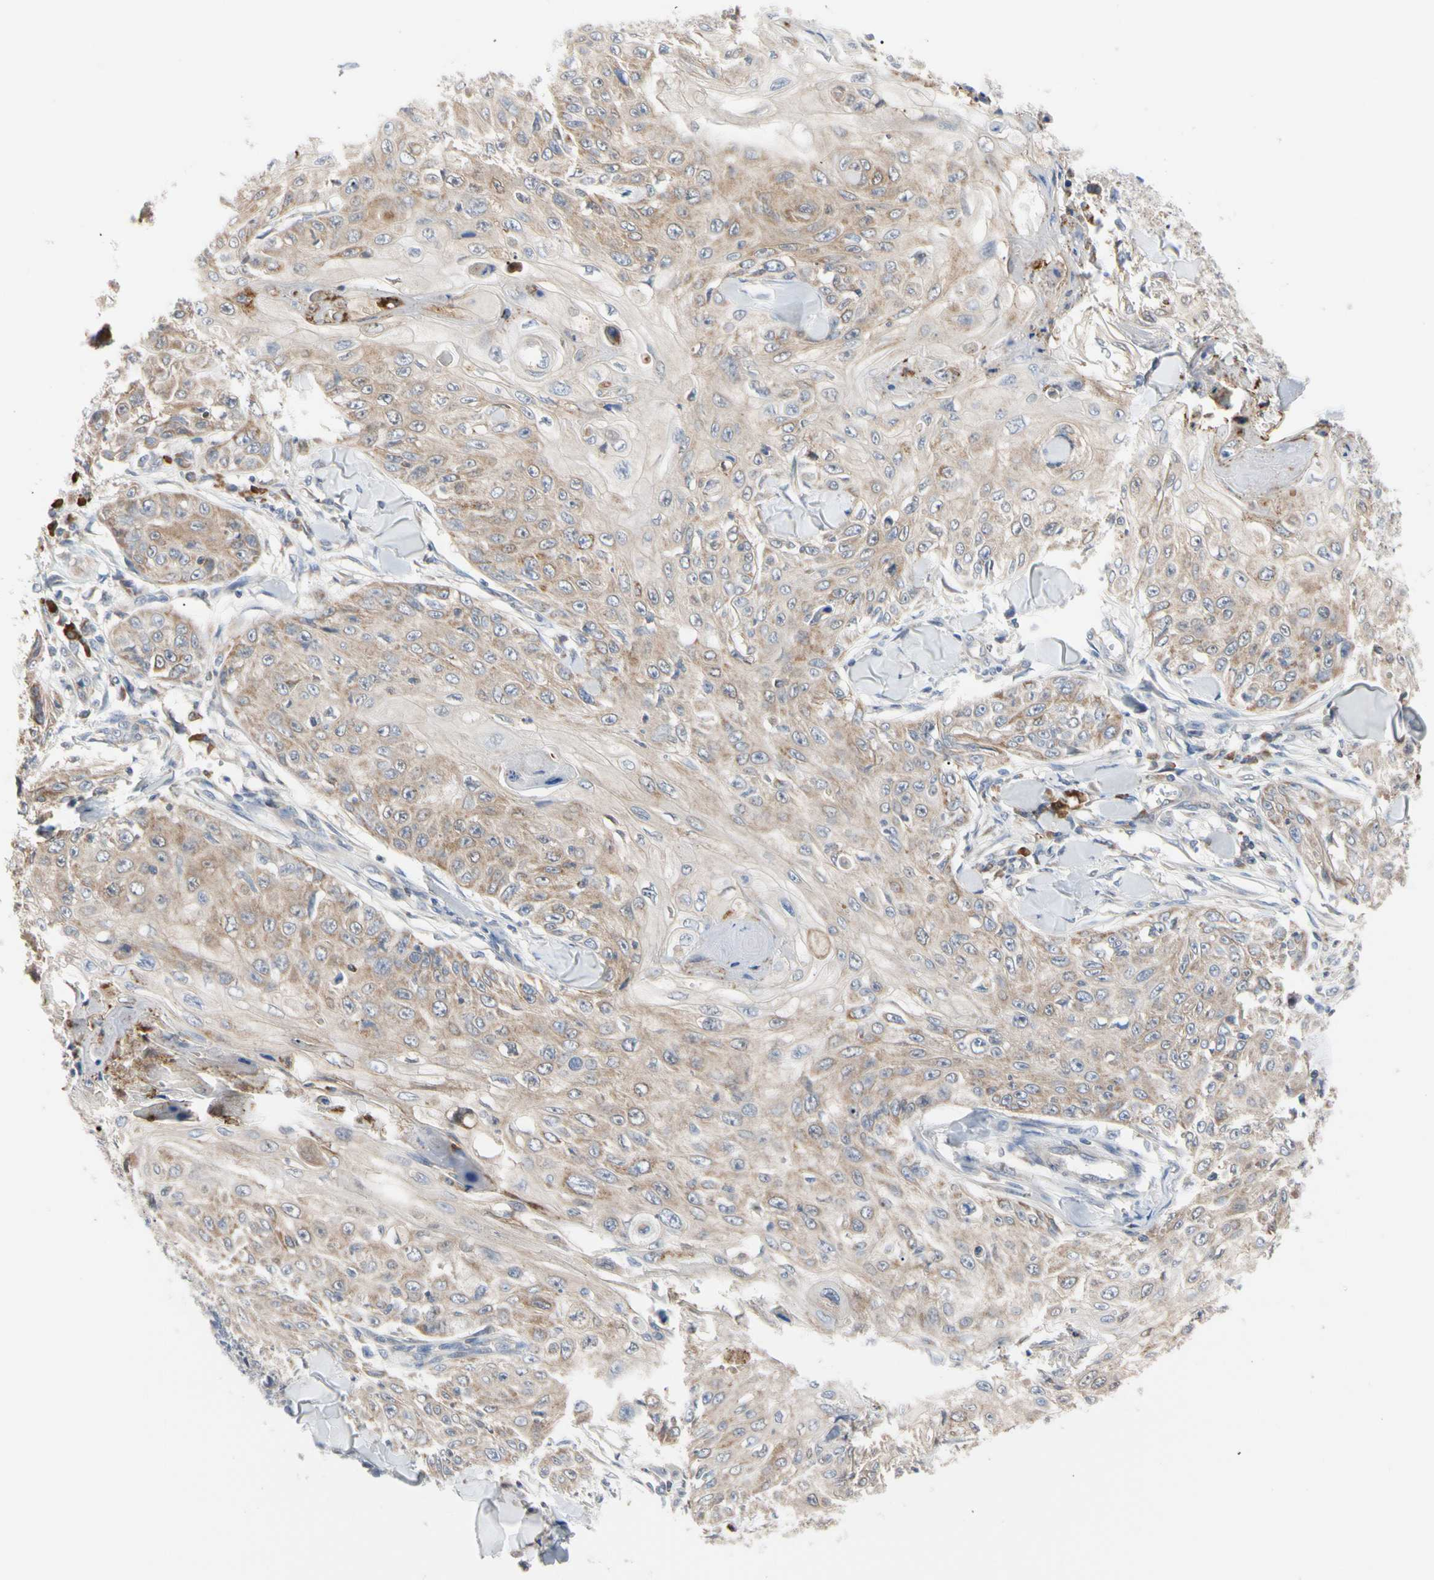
{"staining": {"intensity": "weak", "quantity": ">75%", "location": "cytoplasmic/membranous"}, "tissue": "skin cancer", "cell_type": "Tumor cells", "image_type": "cancer", "snomed": [{"axis": "morphology", "description": "Squamous cell carcinoma, NOS"}, {"axis": "topography", "description": "Skin"}], "caption": "Immunohistochemistry (IHC) (DAB) staining of skin cancer exhibits weak cytoplasmic/membranous protein staining in approximately >75% of tumor cells.", "gene": "MCL1", "patient": {"sex": "male", "age": 86}}